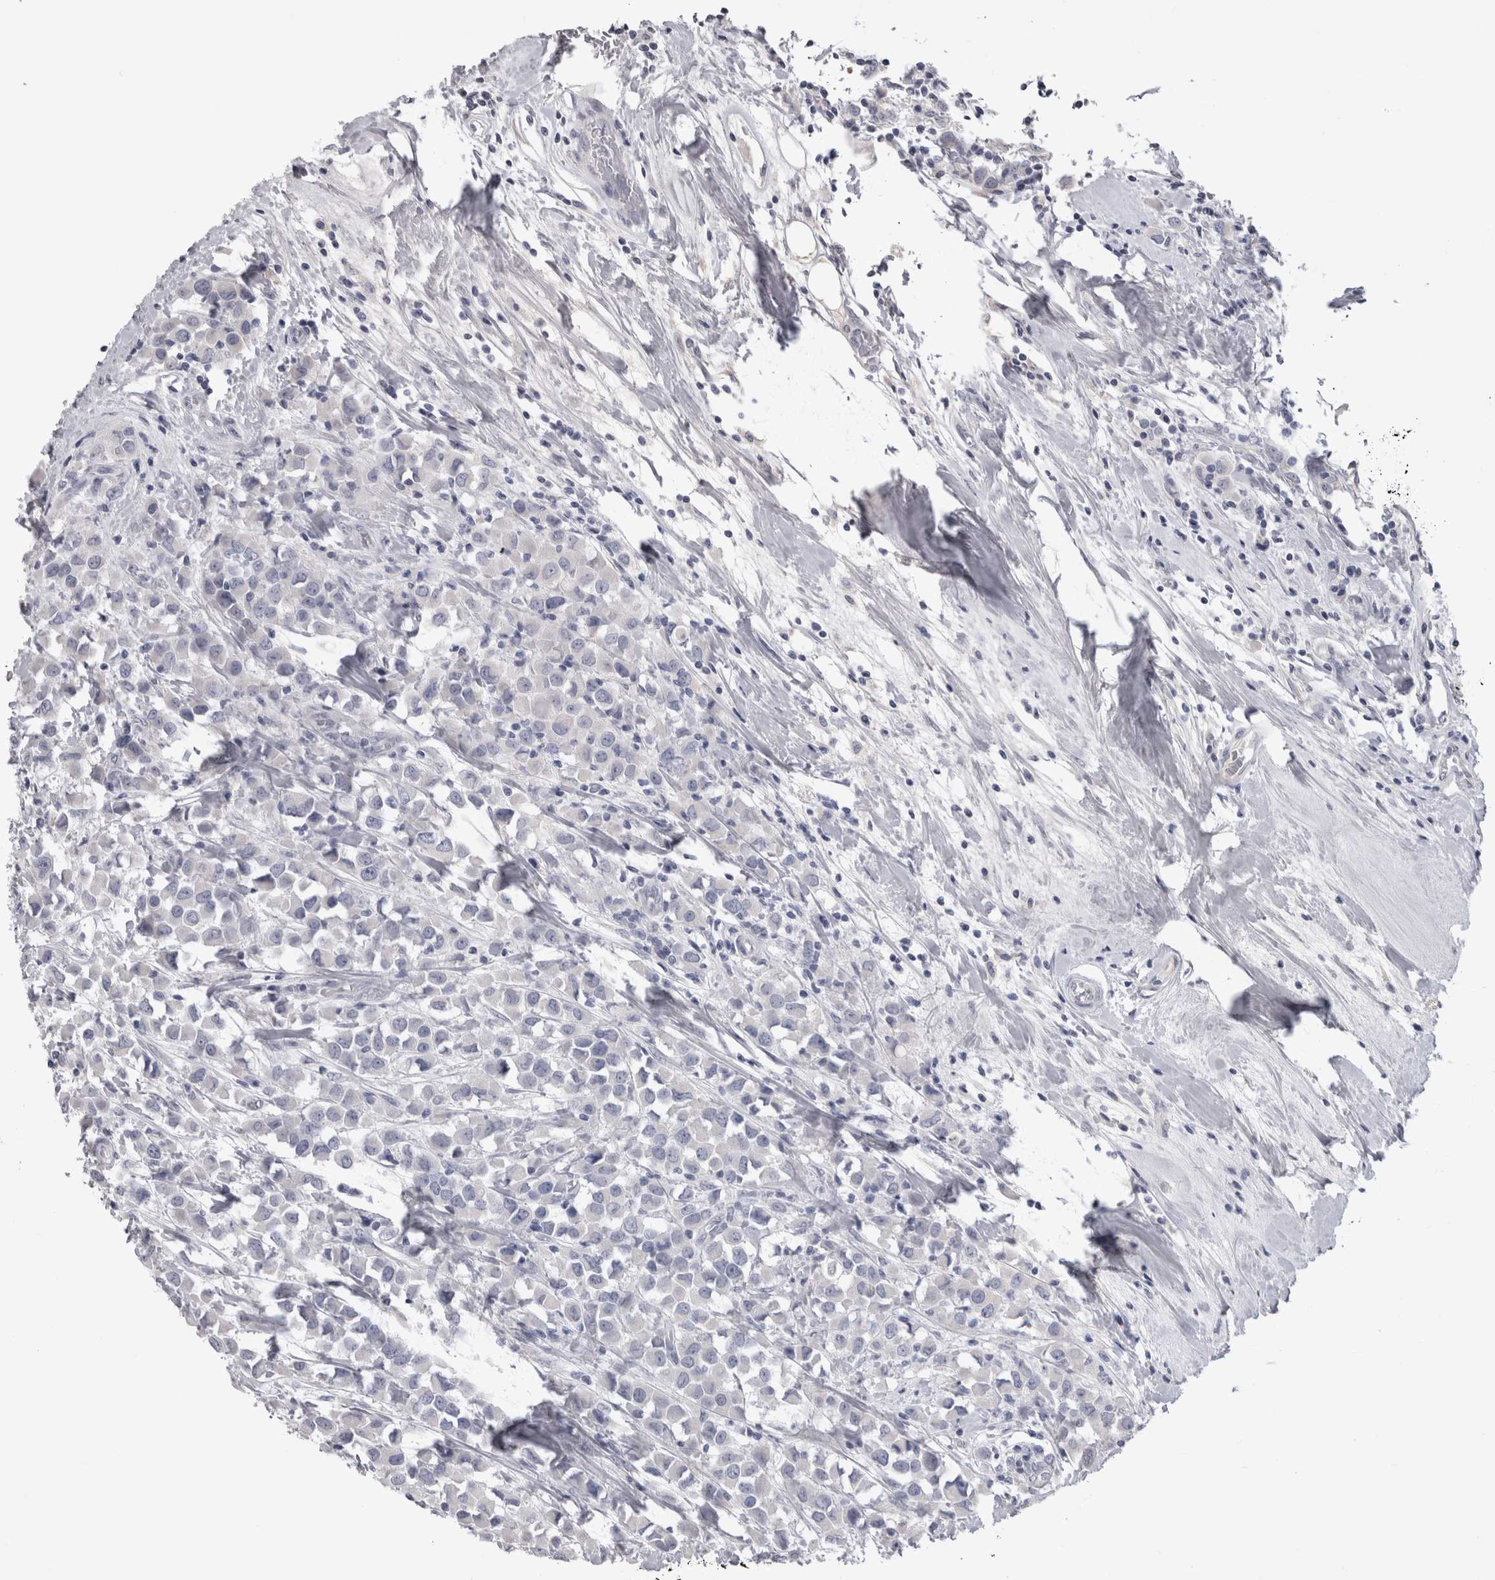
{"staining": {"intensity": "negative", "quantity": "none", "location": "none"}, "tissue": "breast cancer", "cell_type": "Tumor cells", "image_type": "cancer", "snomed": [{"axis": "morphology", "description": "Duct carcinoma"}, {"axis": "topography", "description": "Breast"}], "caption": "Breast cancer stained for a protein using immunohistochemistry (IHC) demonstrates no staining tumor cells.", "gene": "ADAM2", "patient": {"sex": "female", "age": 61}}